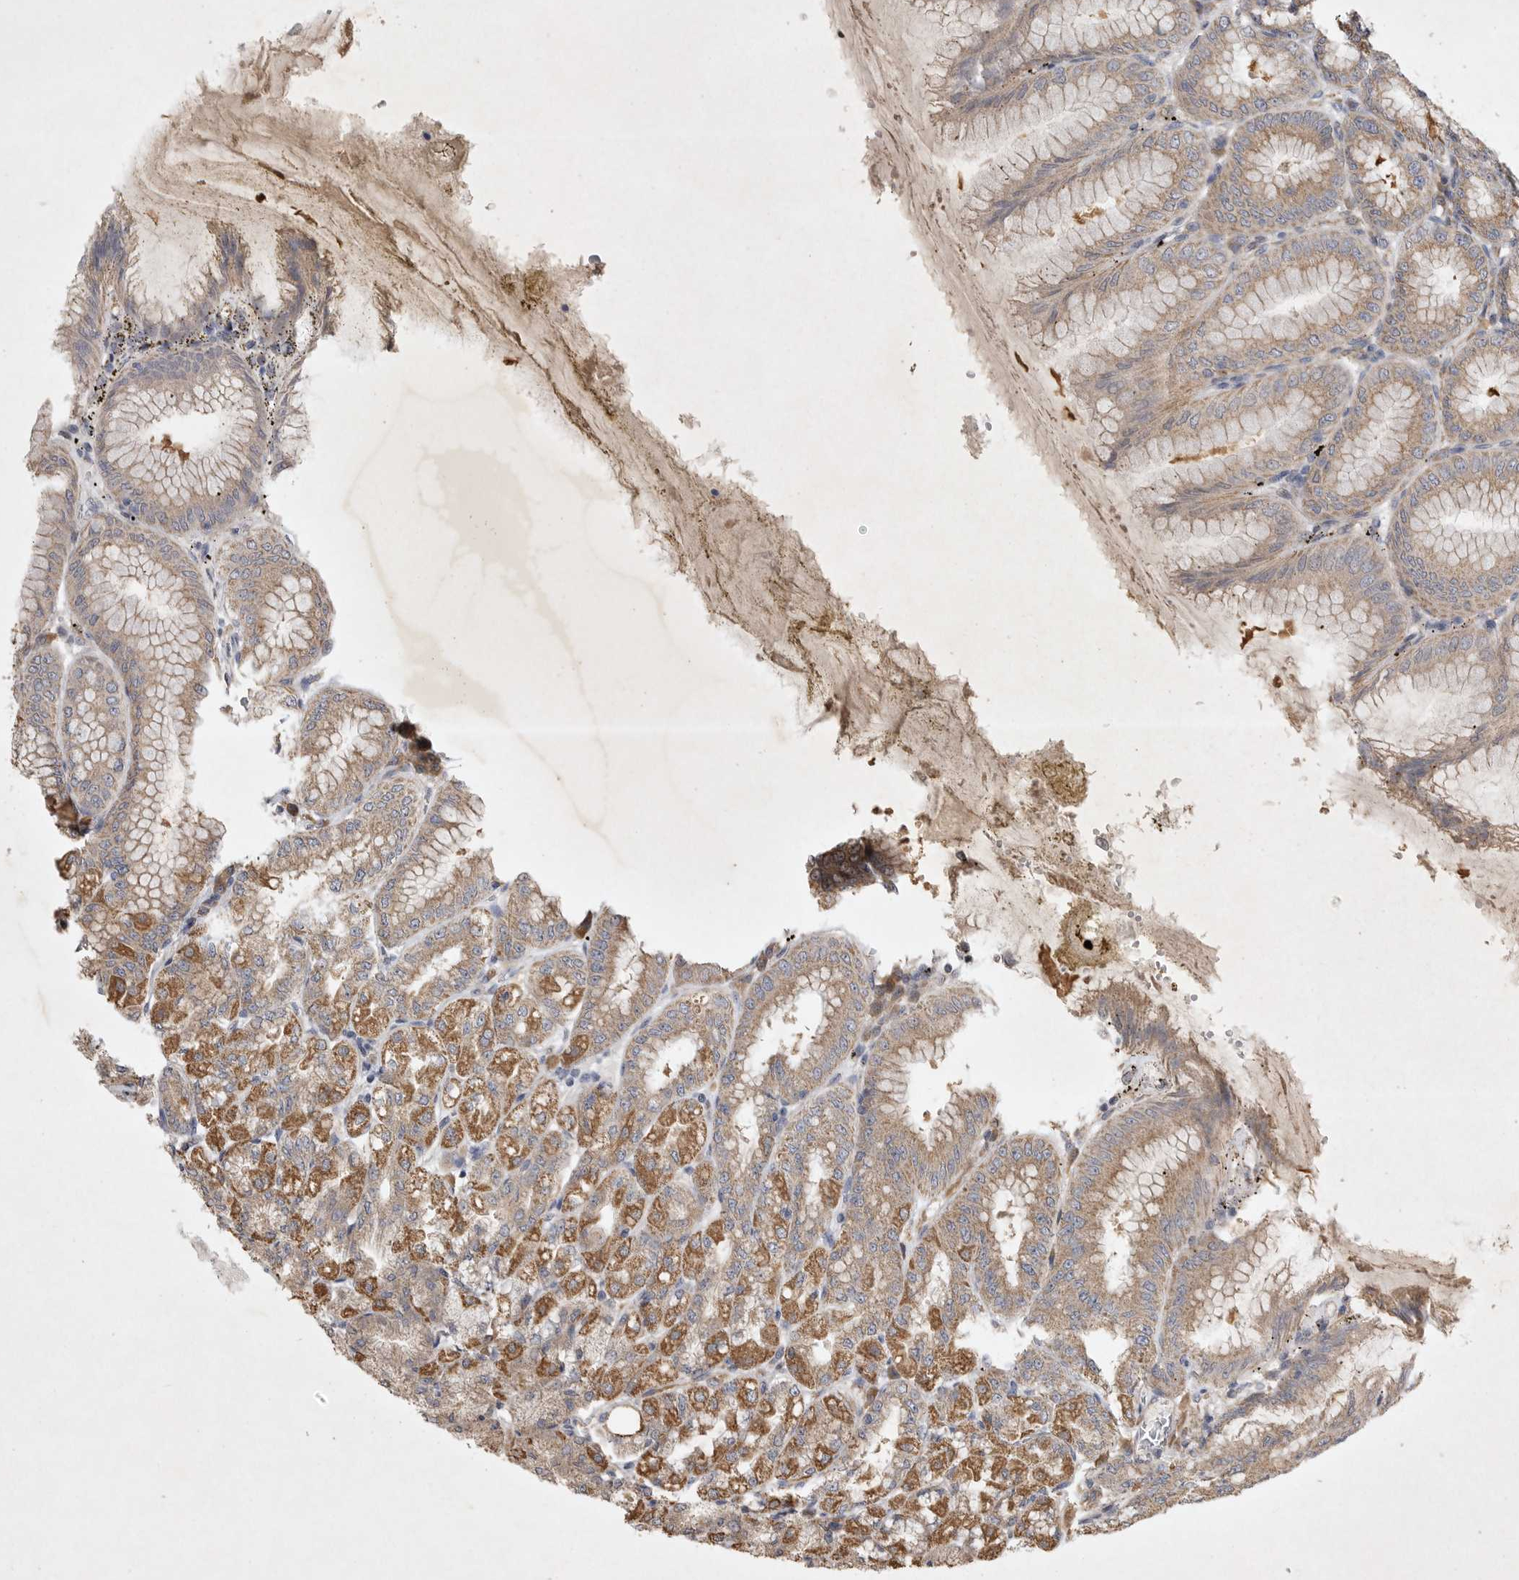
{"staining": {"intensity": "moderate", "quantity": ">75%", "location": "cytoplasmic/membranous"}, "tissue": "stomach", "cell_type": "Glandular cells", "image_type": "normal", "snomed": [{"axis": "morphology", "description": "Normal tissue, NOS"}, {"axis": "topography", "description": "Stomach, lower"}], "caption": "Benign stomach reveals moderate cytoplasmic/membranous staining in approximately >75% of glandular cells, visualized by immunohistochemistry.", "gene": "EDEM3", "patient": {"sex": "male", "age": 71}}